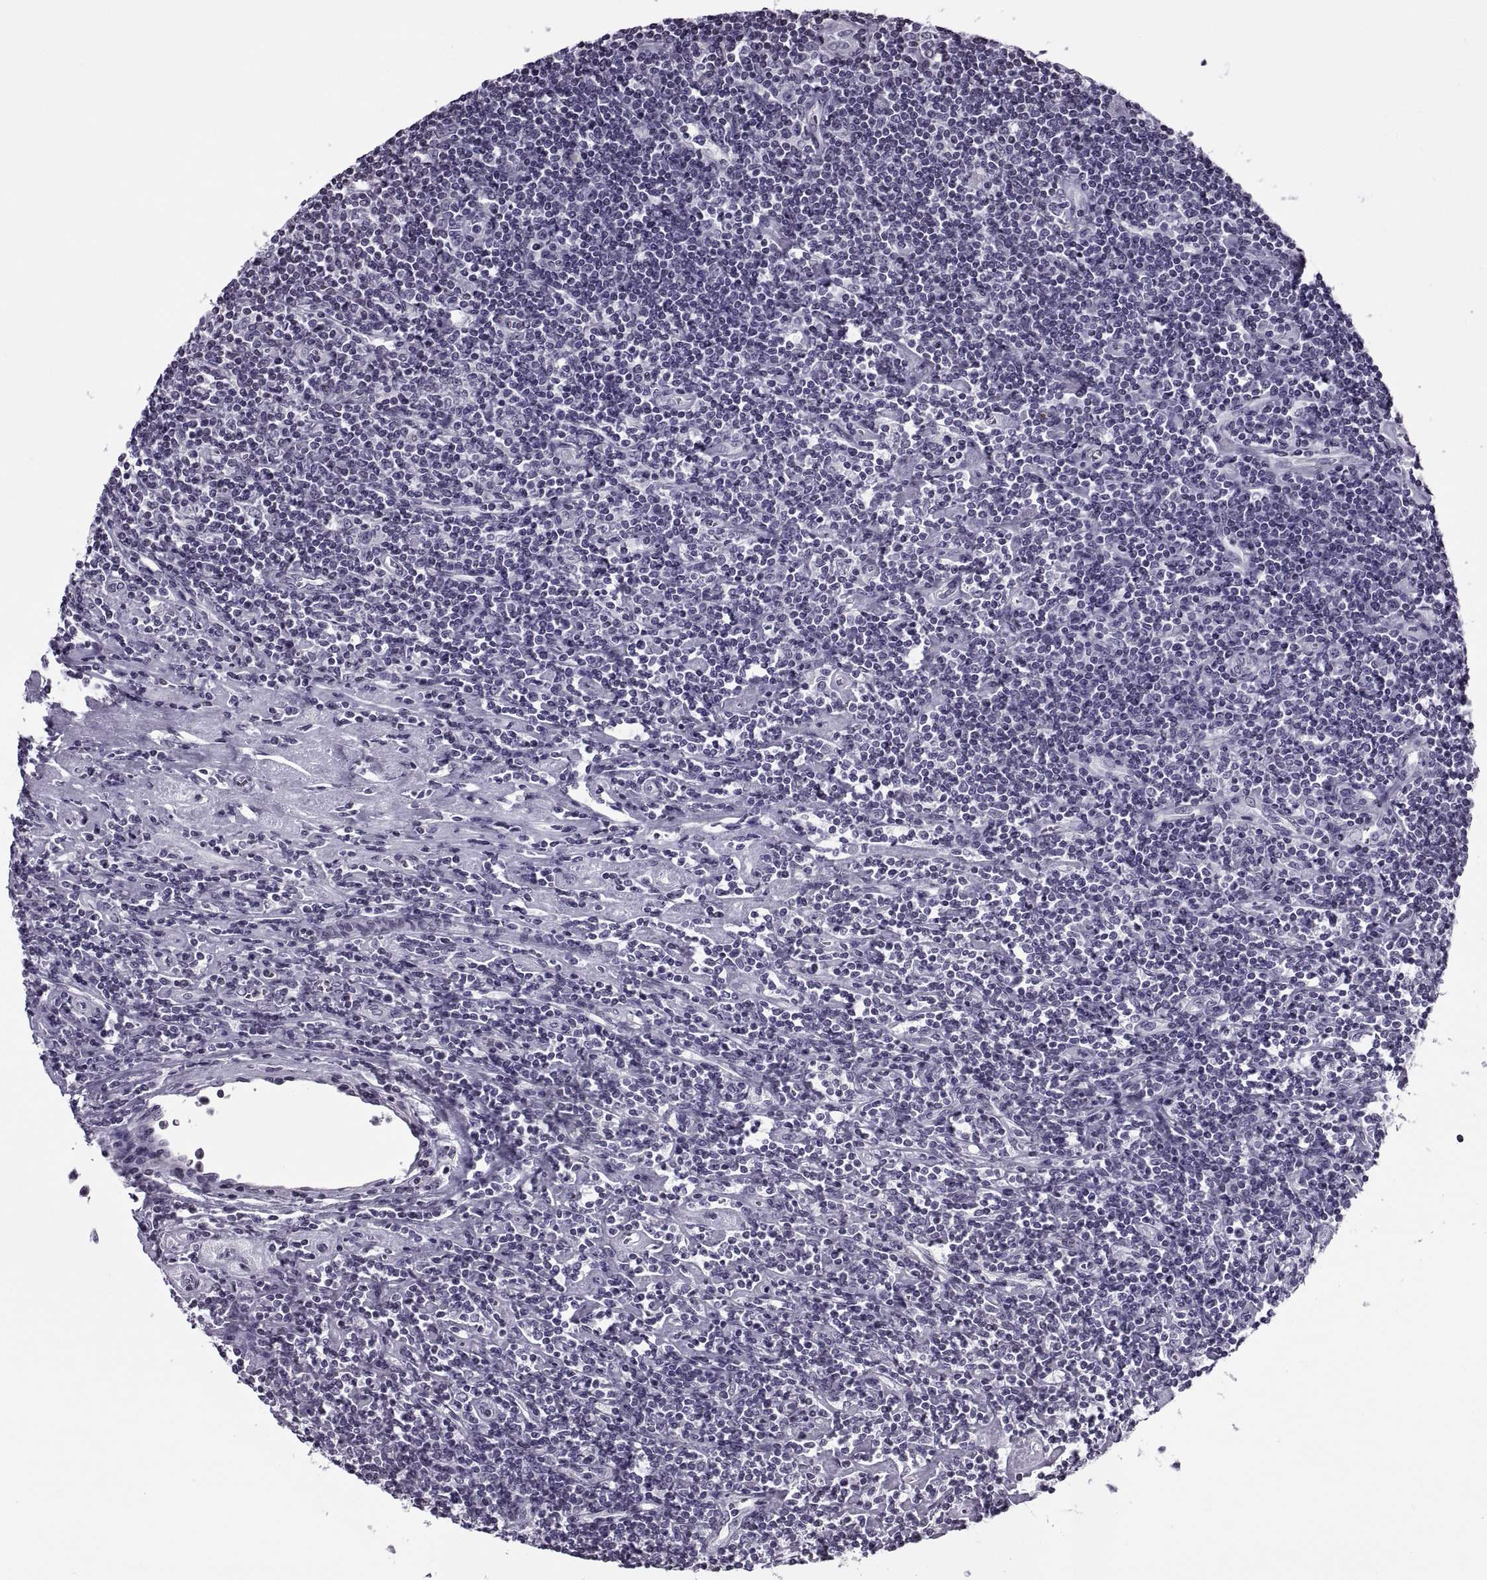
{"staining": {"intensity": "negative", "quantity": "none", "location": "none"}, "tissue": "lymphoma", "cell_type": "Tumor cells", "image_type": "cancer", "snomed": [{"axis": "morphology", "description": "Hodgkin's disease, NOS"}, {"axis": "topography", "description": "Lymph node"}], "caption": "The IHC photomicrograph has no significant expression in tumor cells of Hodgkin's disease tissue.", "gene": "H1-8", "patient": {"sex": "male", "age": 40}}